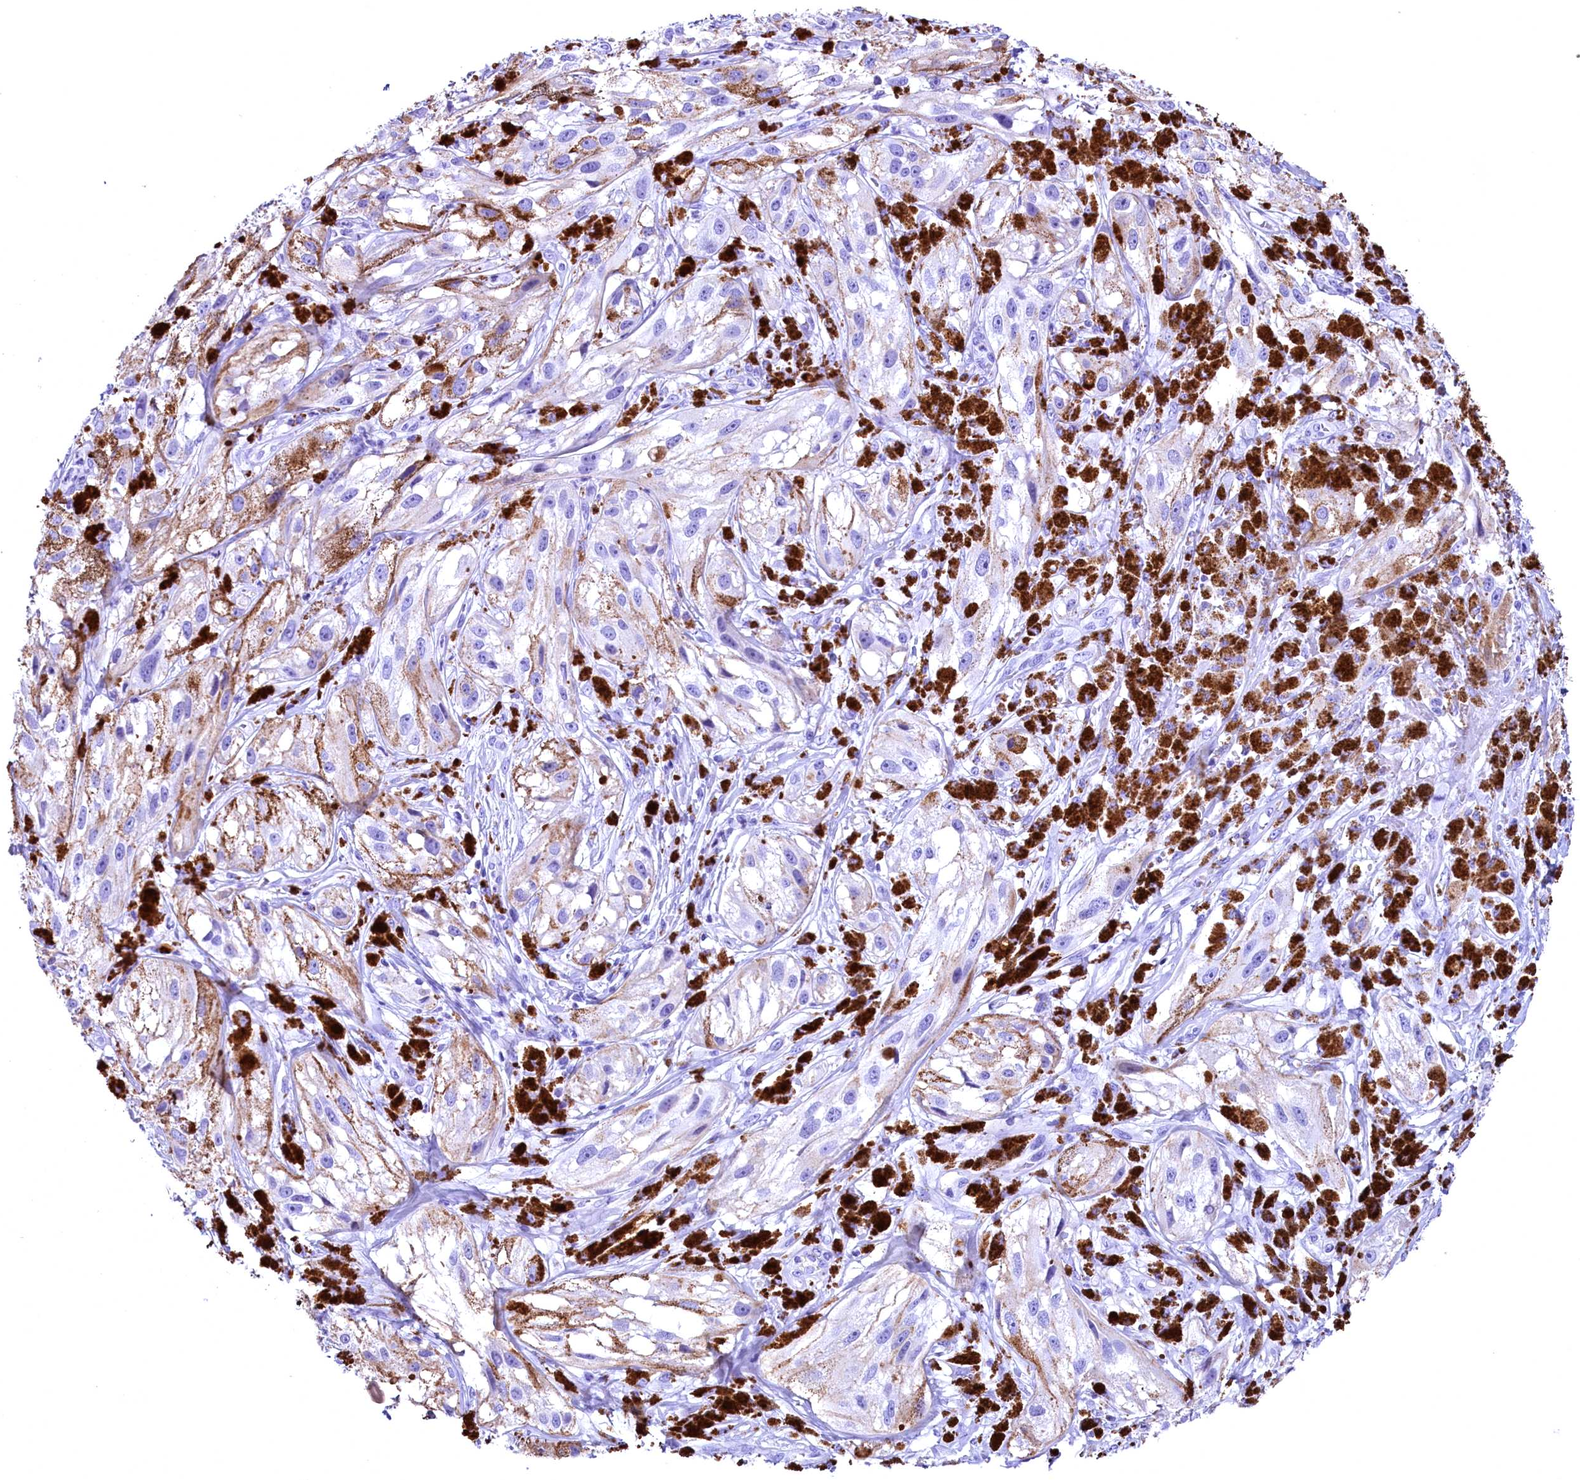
{"staining": {"intensity": "negative", "quantity": "none", "location": "none"}, "tissue": "melanoma", "cell_type": "Tumor cells", "image_type": "cancer", "snomed": [{"axis": "morphology", "description": "Malignant melanoma, NOS"}, {"axis": "topography", "description": "Skin"}], "caption": "Human melanoma stained for a protein using immunohistochemistry (IHC) displays no expression in tumor cells.", "gene": "SKIDA1", "patient": {"sex": "male", "age": 88}}